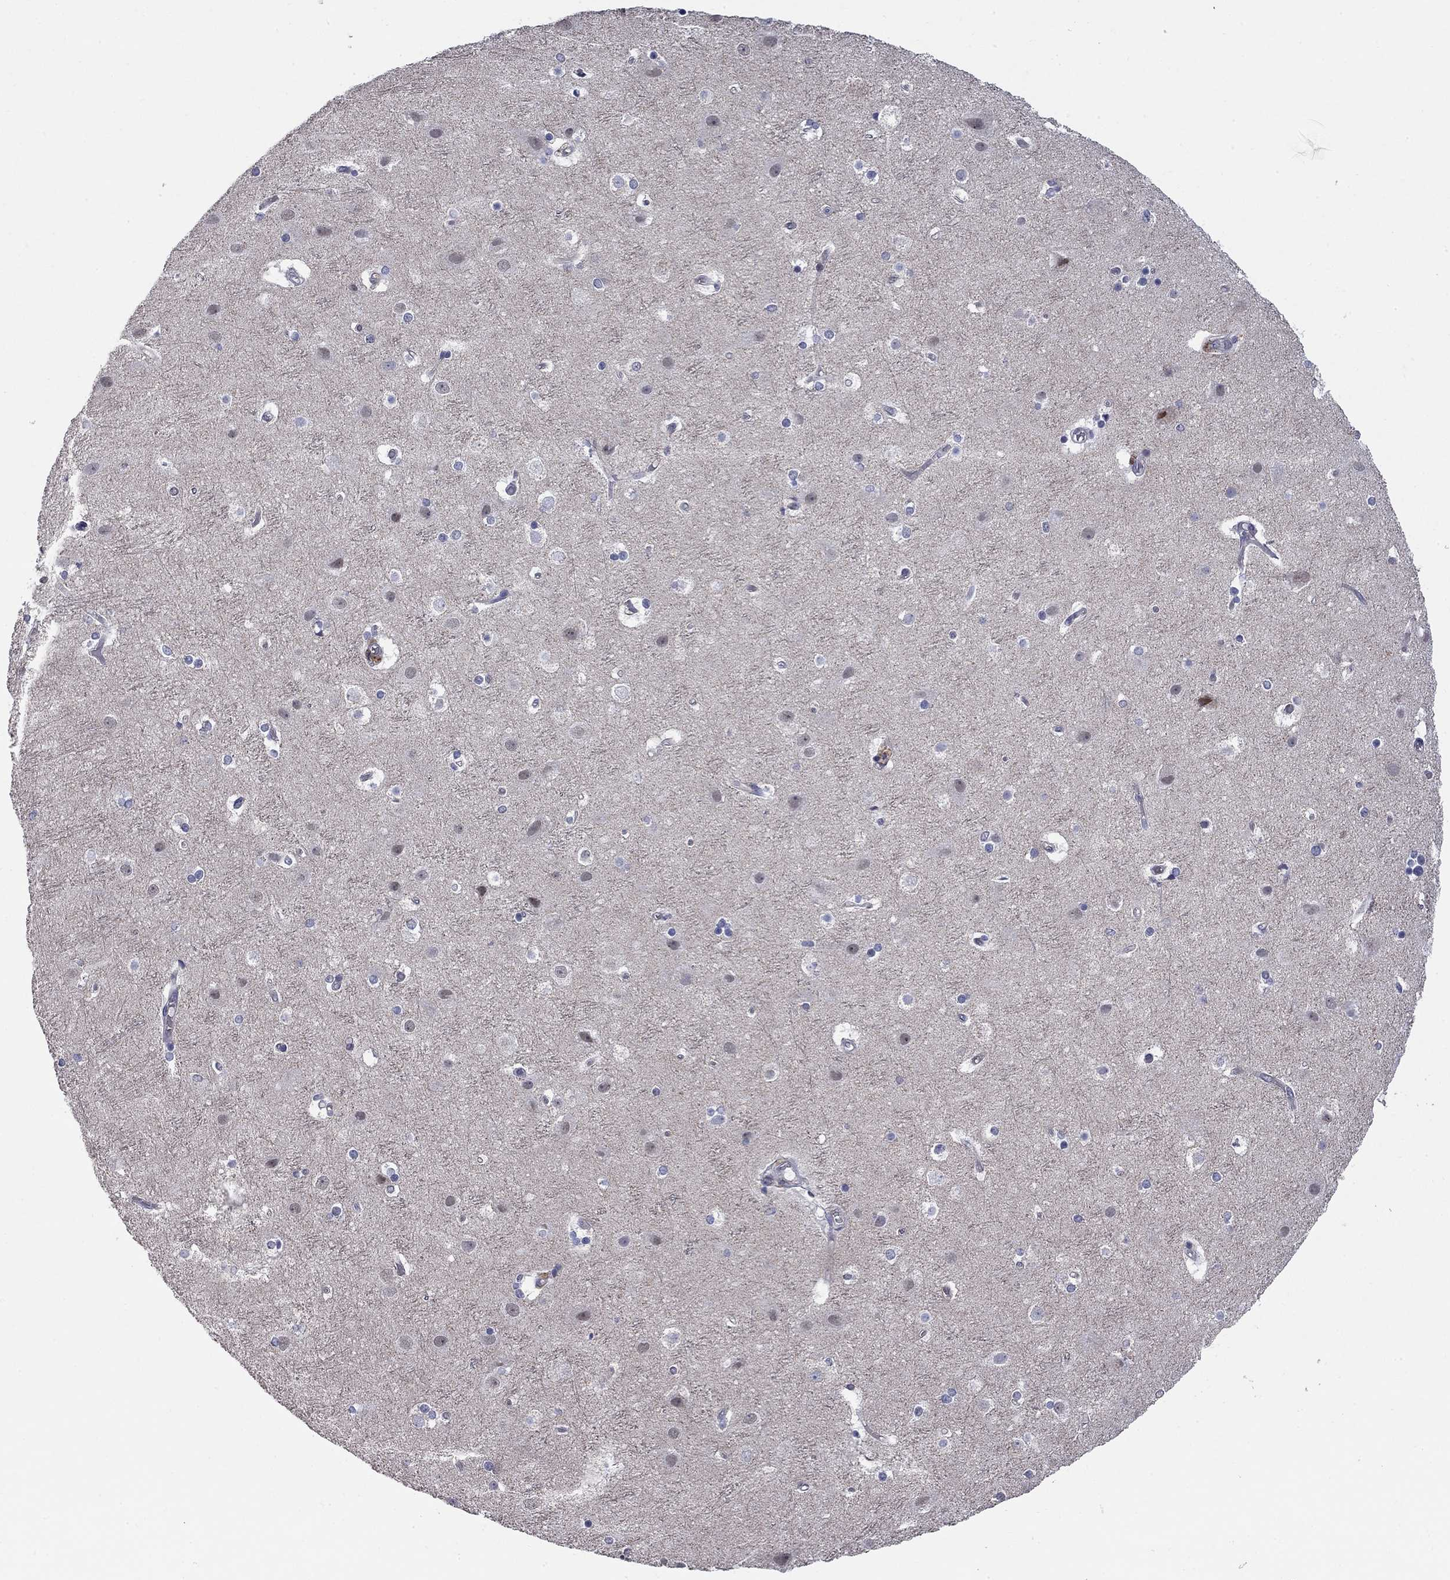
{"staining": {"intensity": "negative", "quantity": "none", "location": "none"}, "tissue": "cerebral cortex", "cell_type": "Endothelial cells", "image_type": "normal", "snomed": [{"axis": "morphology", "description": "Normal tissue, NOS"}, {"axis": "topography", "description": "Cerebral cortex"}], "caption": "This is an immunohistochemistry (IHC) image of unremarkable human cerebral cortex. There is no positivity in endothelial cells.", "gene": "HTR4", "patient": {"sex": "female", "age": 52}}